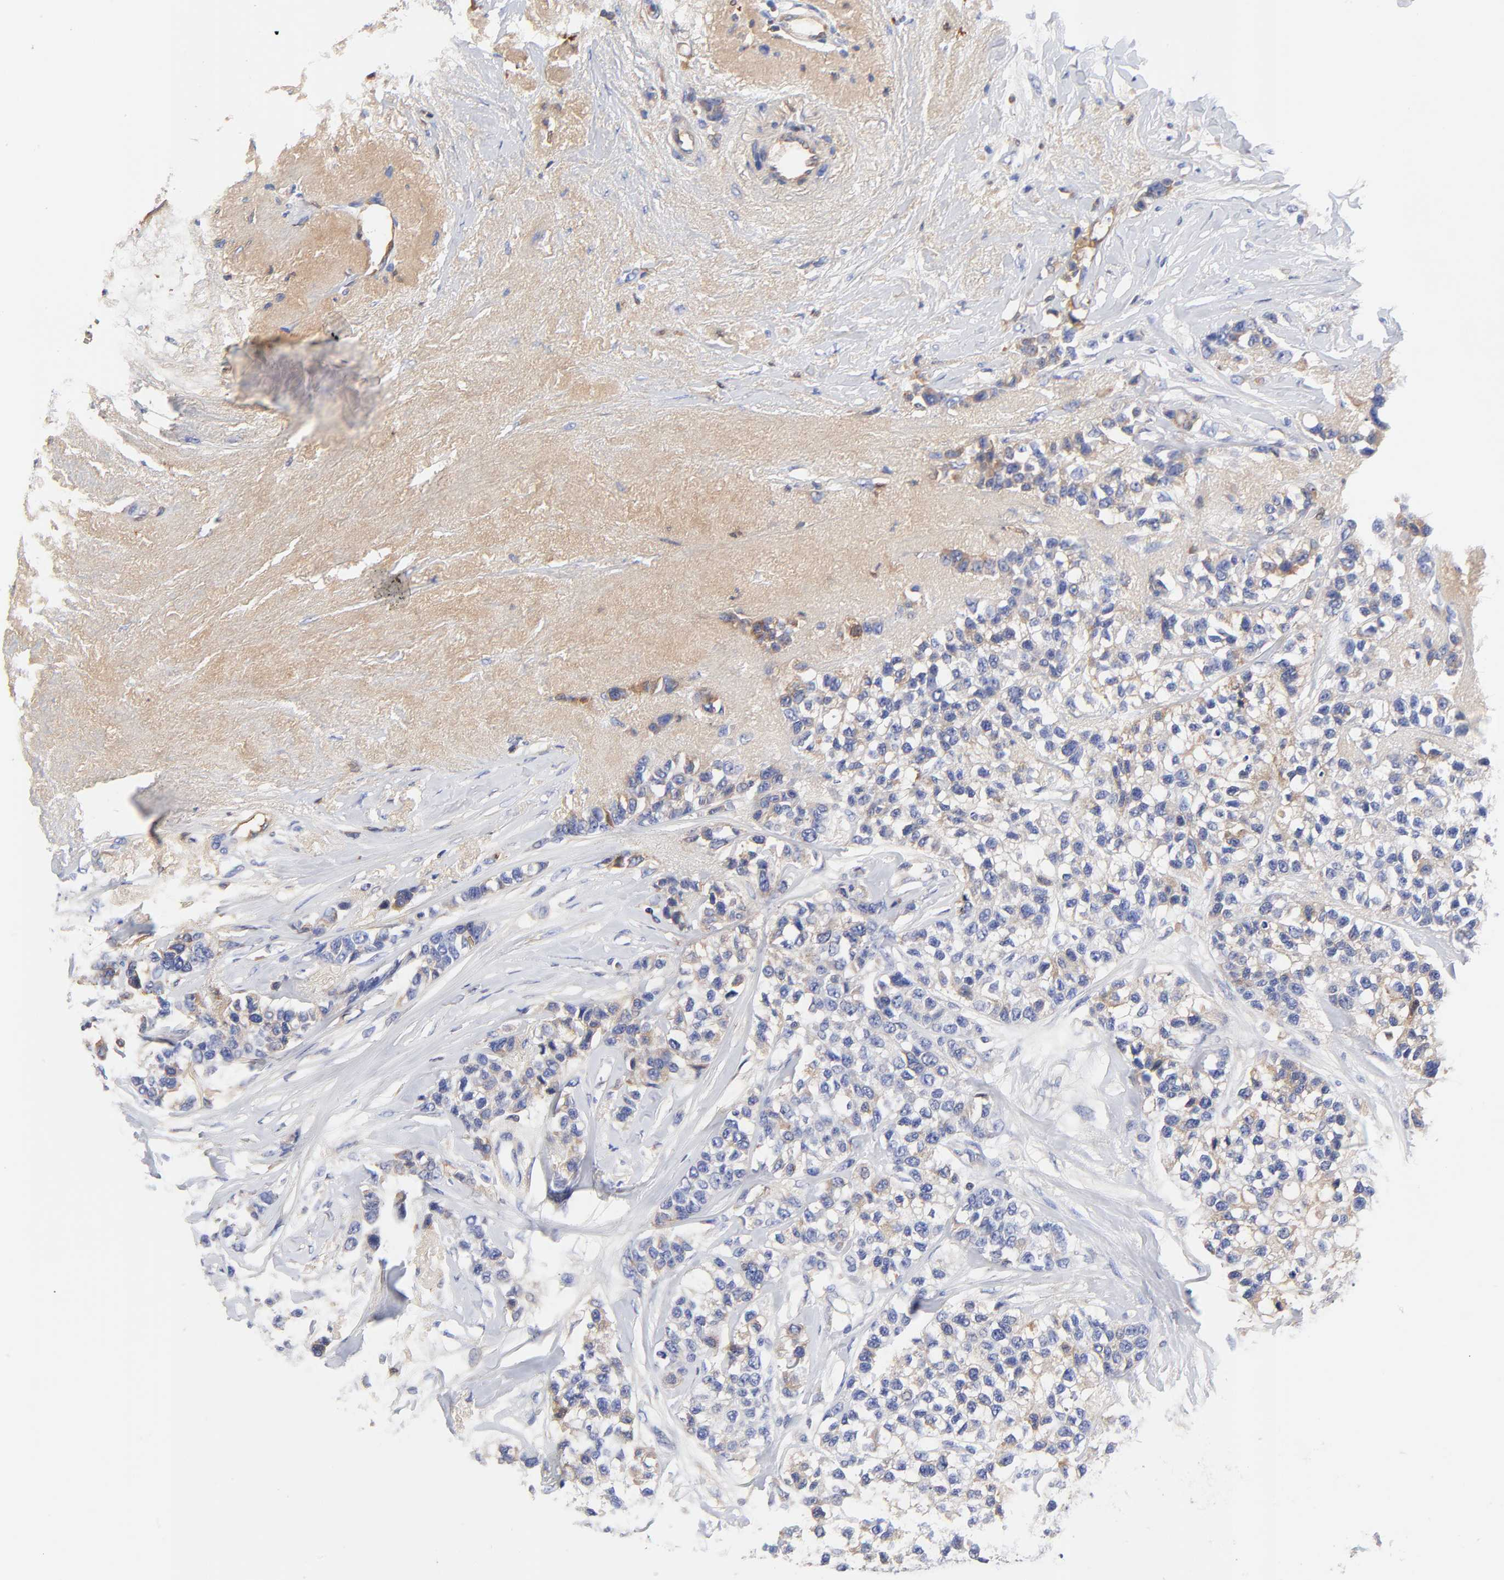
{"staining": {"intensity": "weak", "quantity": "25%-75%", "location": "cytoplasmic/membranous"}, "tissue": "breast cancer", "cell_type": "Tumor cells", "image_type": "cancer", "snomed": [{"axis": "morphology", "description": "Duct carcinoma"}, {"axis": "topography", "description": "Breast"}], "caption": "Tumor cells demonstrate weak cytoplasmic/membranous positivity in about 25%-75% of cells in breast invasive ductal carcinoma. The protein is shown in brown color, while the nuclei are stained blue.", "gene": "IGLV3-10", "patient": {"sex": "female", "age": 51}}